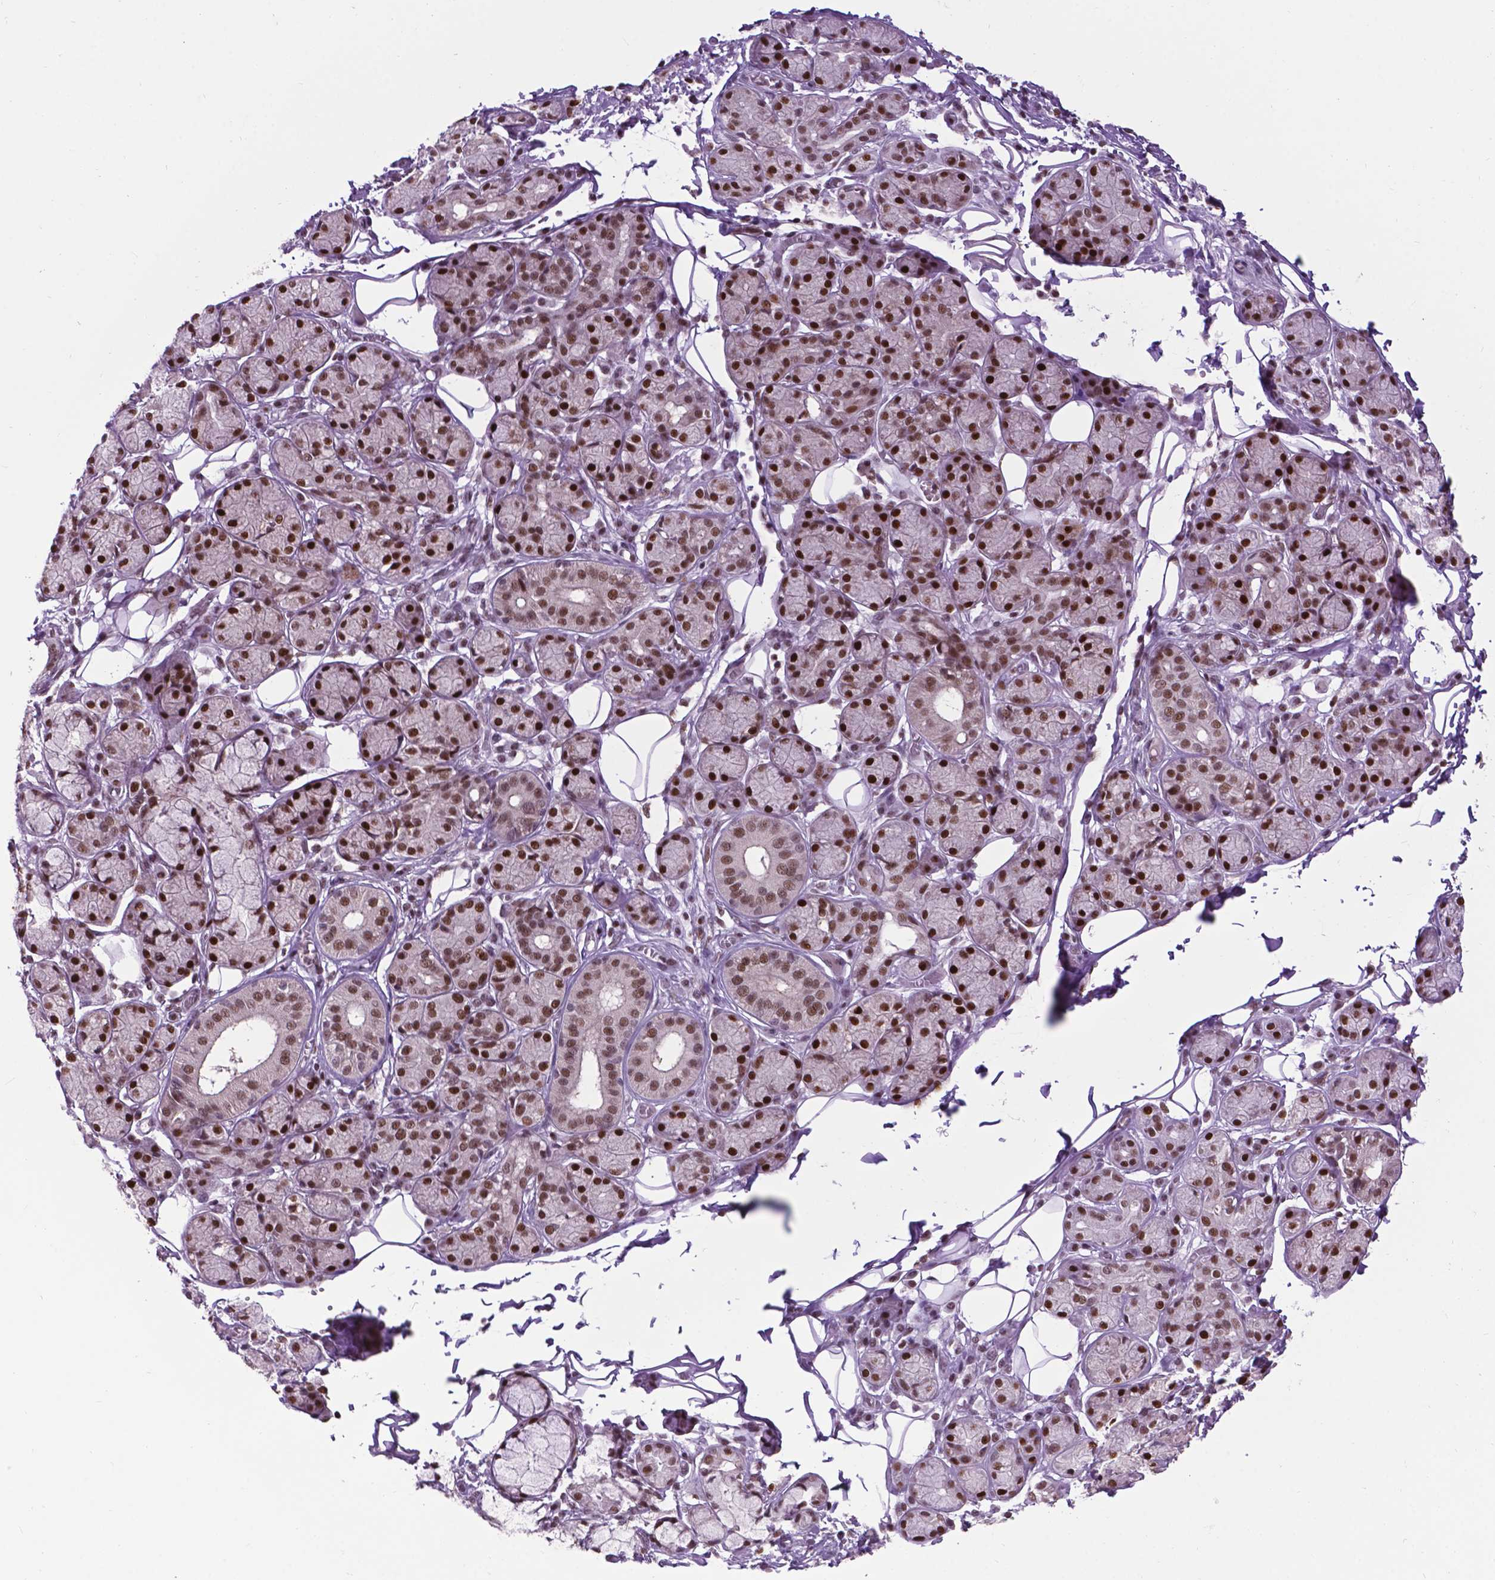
{"staining": {"intensity": "strong", "quantity": ">75%", "location": "nuclear"}, "tissue": "salivary gland", "cell_type": "Glandular cells", "image_type": "normal", "snomed": [{"axis": "morphology", "description": "Normal tissue, NOS"}, {"axis": "topography", "description": "Salivary gland"}, {"axis": "topography", "description": "Peripheral nerve tissue"}], "caption": "Approximately >75% of glandular cells in unremarkable salivary gland display strong nuclear protein positivity as visualized by brown immunohistochemical staining.", "gene": "EAF1", "patient": {"sex": "male", "age": 71}}